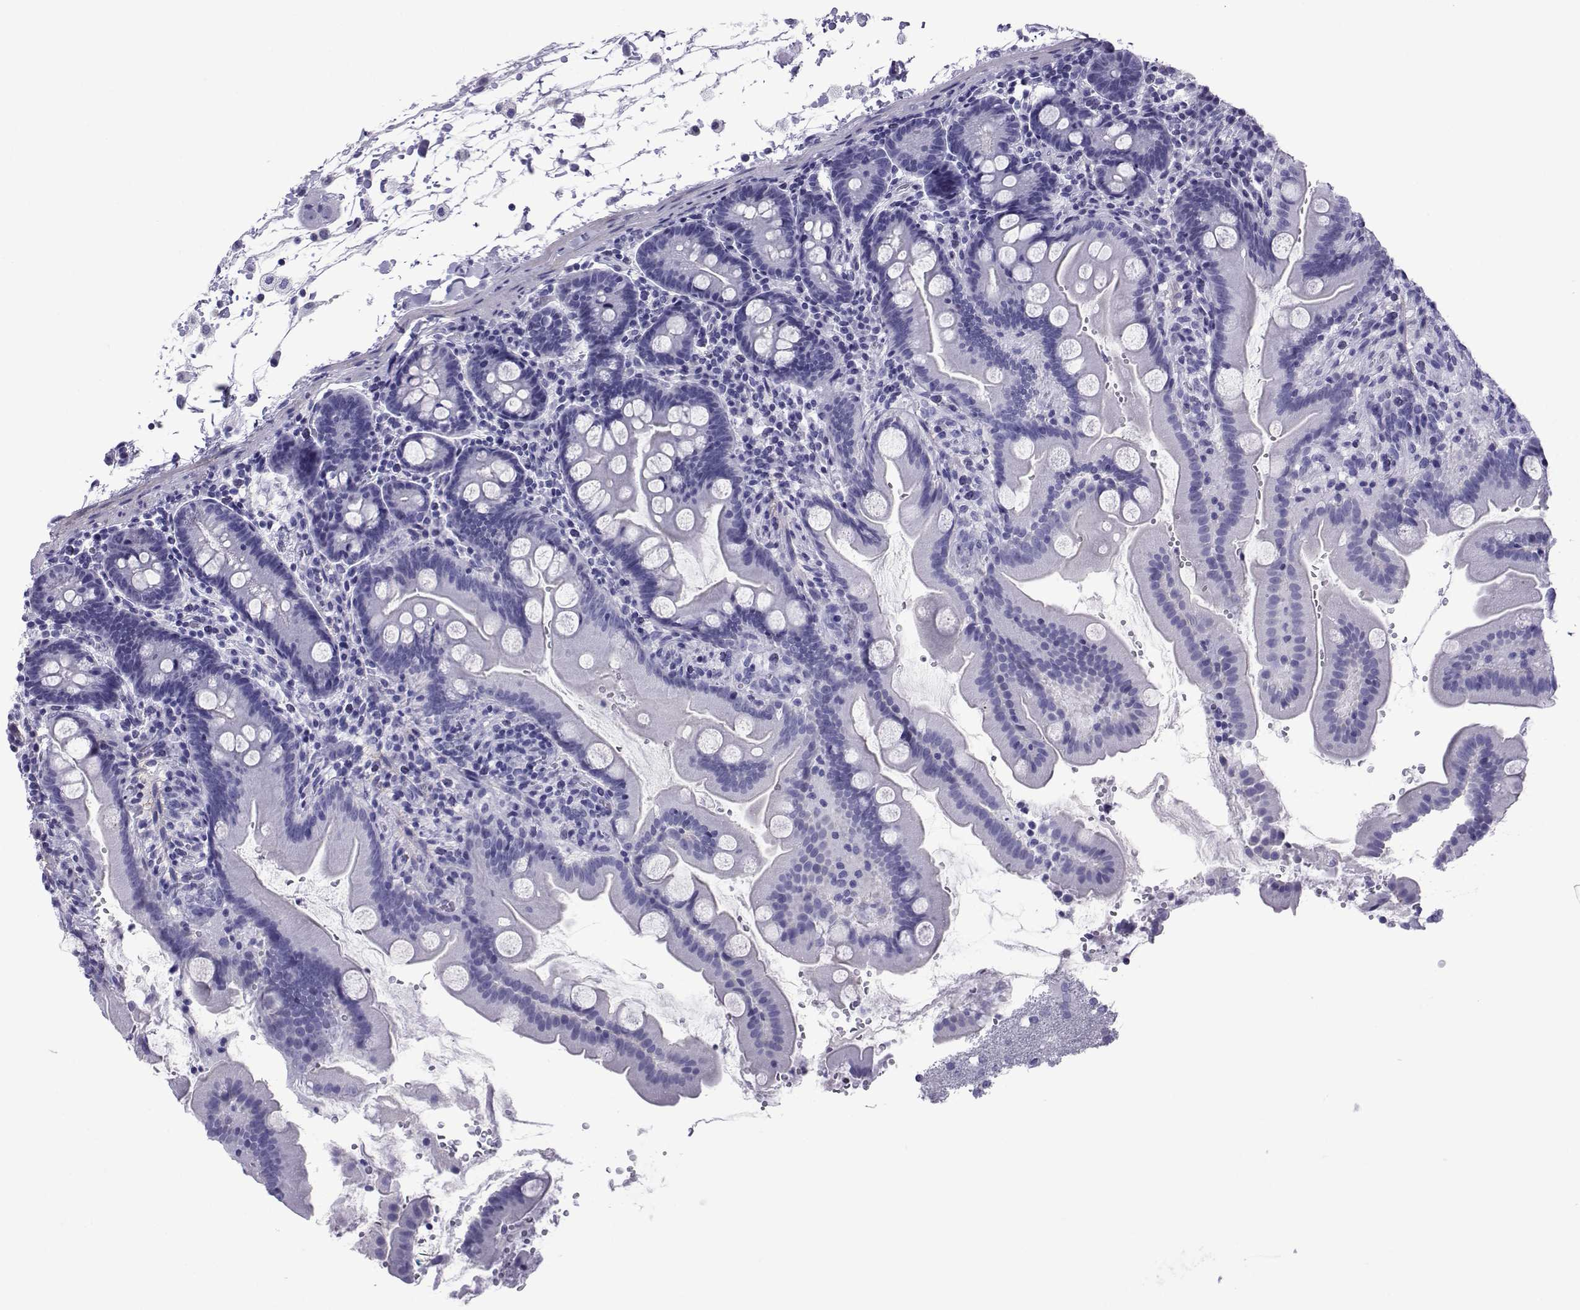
{"staining": {"intensity": "negative", "quantity": "none", "location": "none"}, "tissue": "small intestine", "cell_type": "Glandular cells", "image_type": "normal", "snomed": [{"axis": "morphology", "description": "Normal tissue, NOS"}, {"axis": "topography", "description": "Small intestine"}], "caption": "A photomicrograph of human small intestine is negative for staining in glandular cells.", "gene": "SPANXA1", "patient": {"sex": "female", "age": 44}}